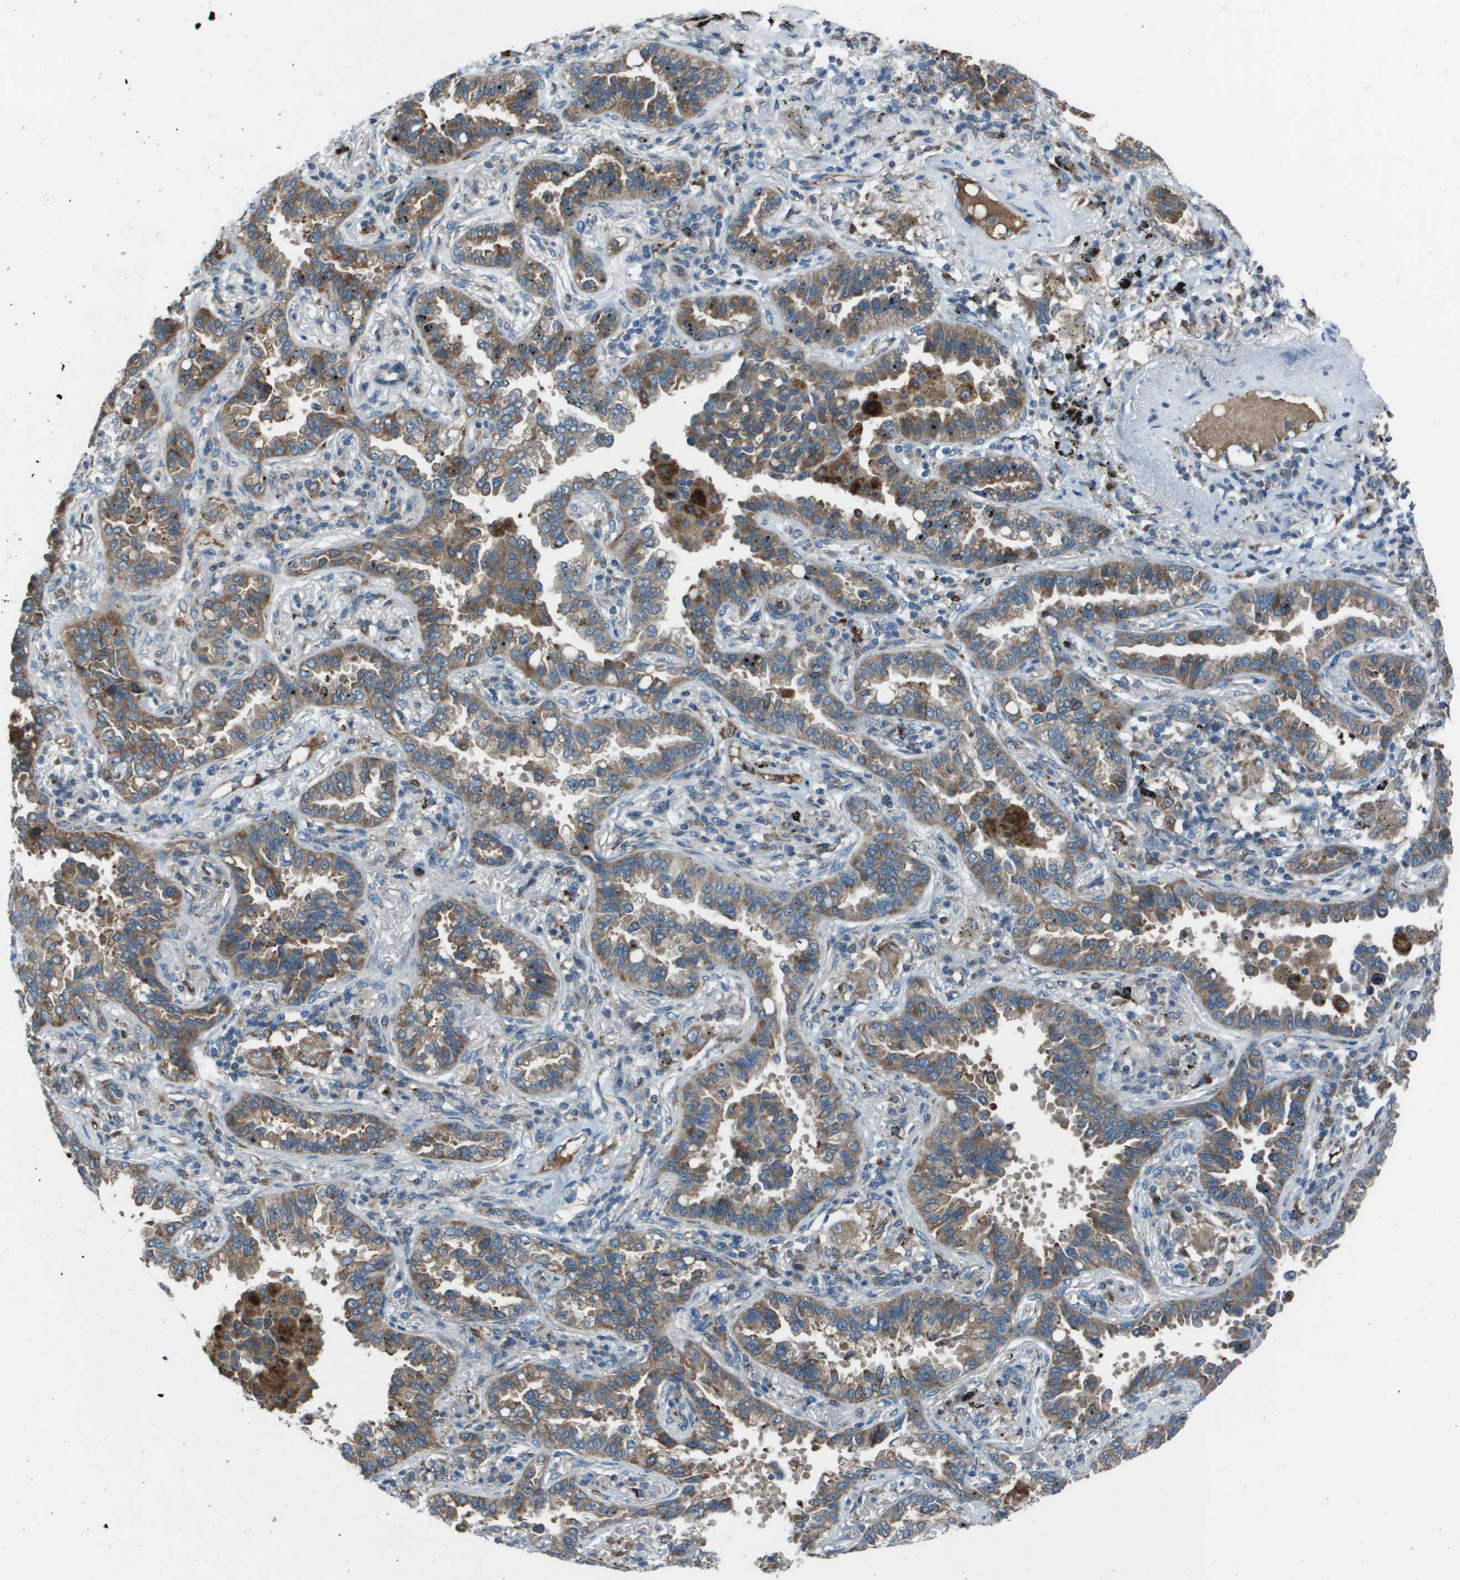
{"staining": {"intensity": "moderate", "quantity": ">75%", "location": "cytoplasmic/membranous"}, "tissue": "lung cancer", "cell_type": "Tumor cells", "image_type": "cancer", "snomed": [{"axis": "morphology", "description": "Normal tissue, NOS"}, {"axis": "morphology", "description": "Adenocarcinoma, NOS"}, {"axis": "topography", "description": "Lung"}], "caption": "A photomicrograph of human lung cancer stained for a protein shows moderate cytoplasmic/membranous brown staining in tumor cells.", "gene": "UTS2", "patient": {"sex": "male", "age": 59}}